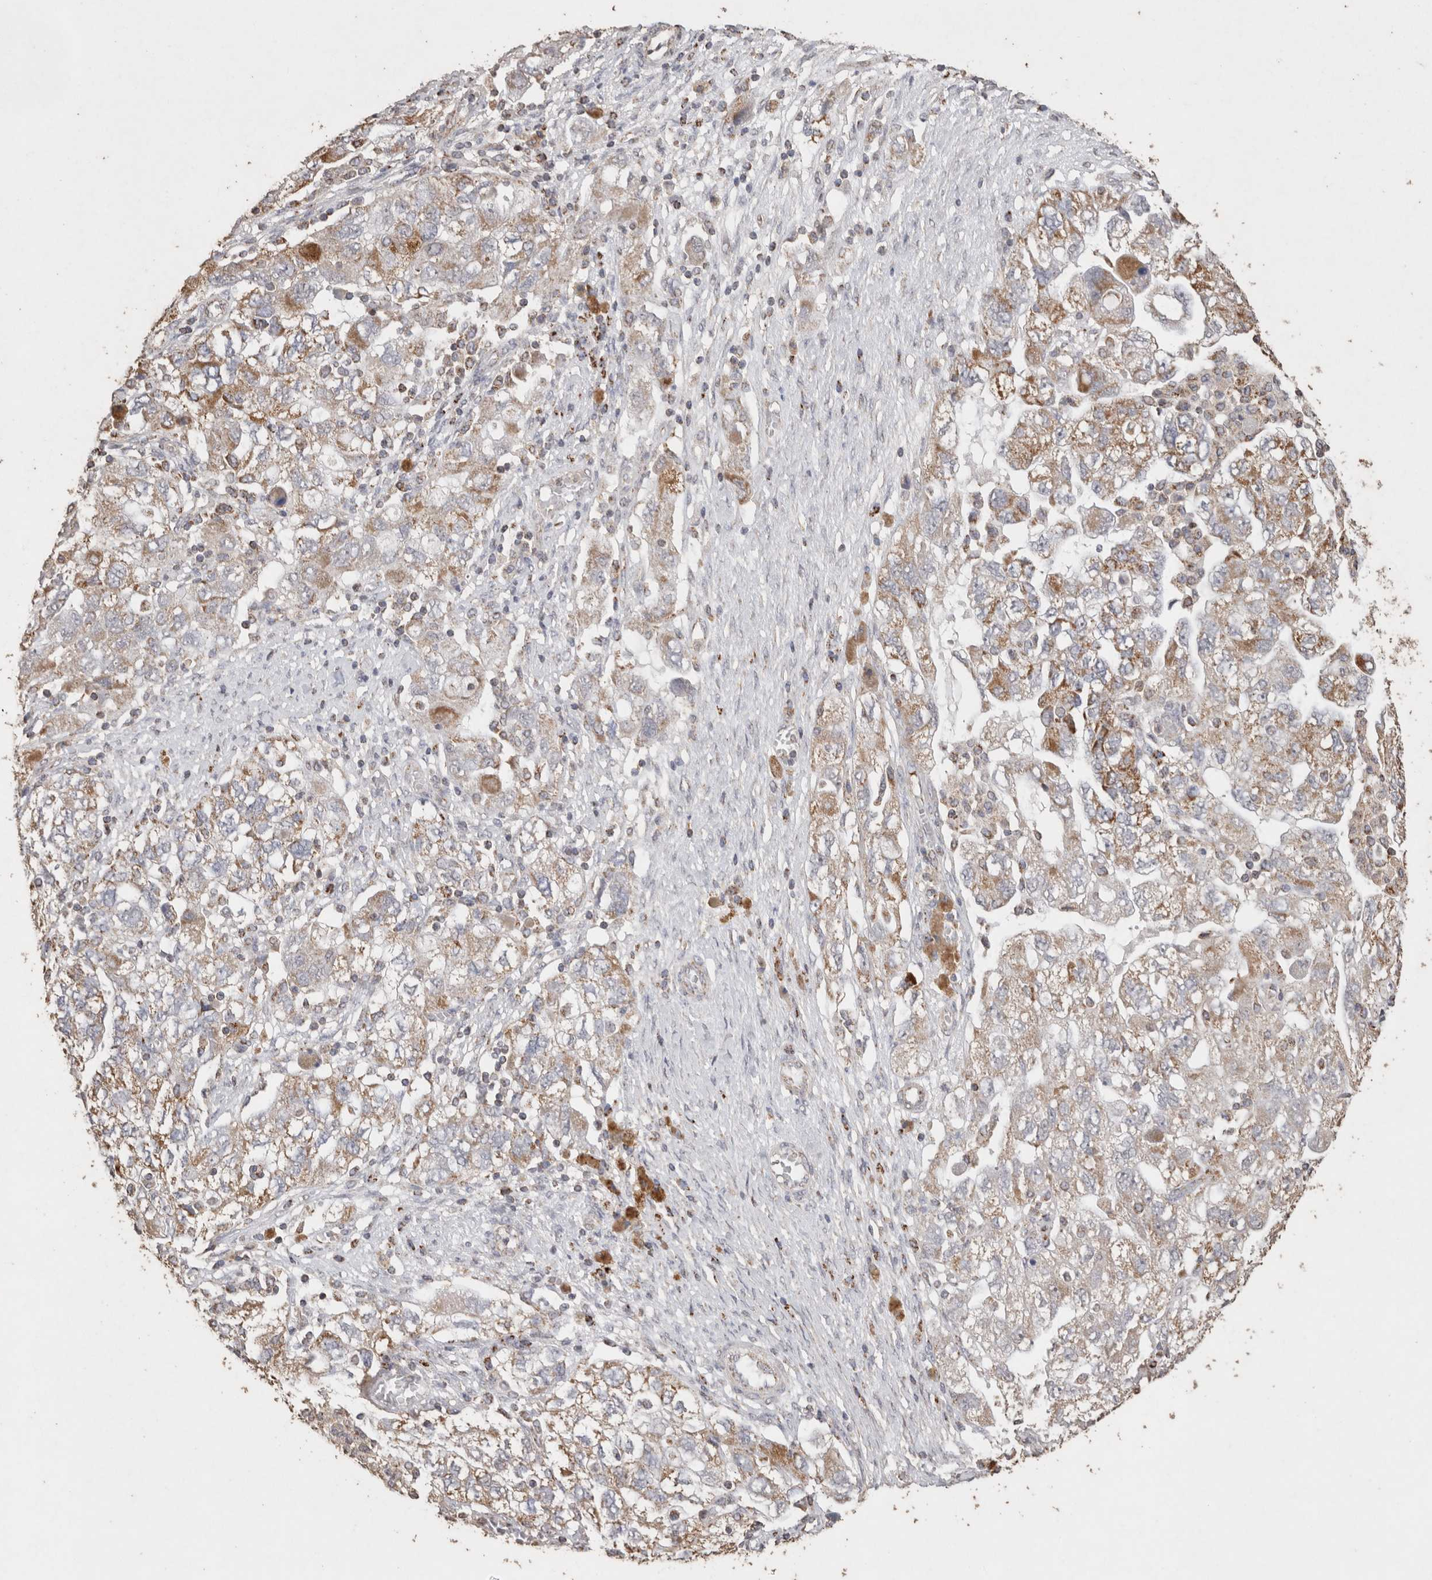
{"staining": {"intensity": "weak", "quantity": ">75%", "location": "cytoplasmic/membranous"}, "tissue": "ovarian cancer", "cell_type": "Tumor cells", "image_type": "cancer", "snomed": [{"axis": "morphology", "description": "Carcinoma, NOS"}, {"axis": "morphology", "description": "Cystadenocarcinoma, serous, NOS"}, {"axis": "topography", "description": "Ovary"}], "caption": "Protein staining by immunohistochemistry (IHC) demonstrates weak cytoplasmic/membranous staining in approximately >75% of tumor cells in ovarian cancer. The staining was performed using DAB (3,3'-diaminobenzidine), with brown indicating positive protein expression. Nuclei are stained blue with hematoxylin.", "gene": "ACADM", "patient": {"sex": "female", "age": 69}}